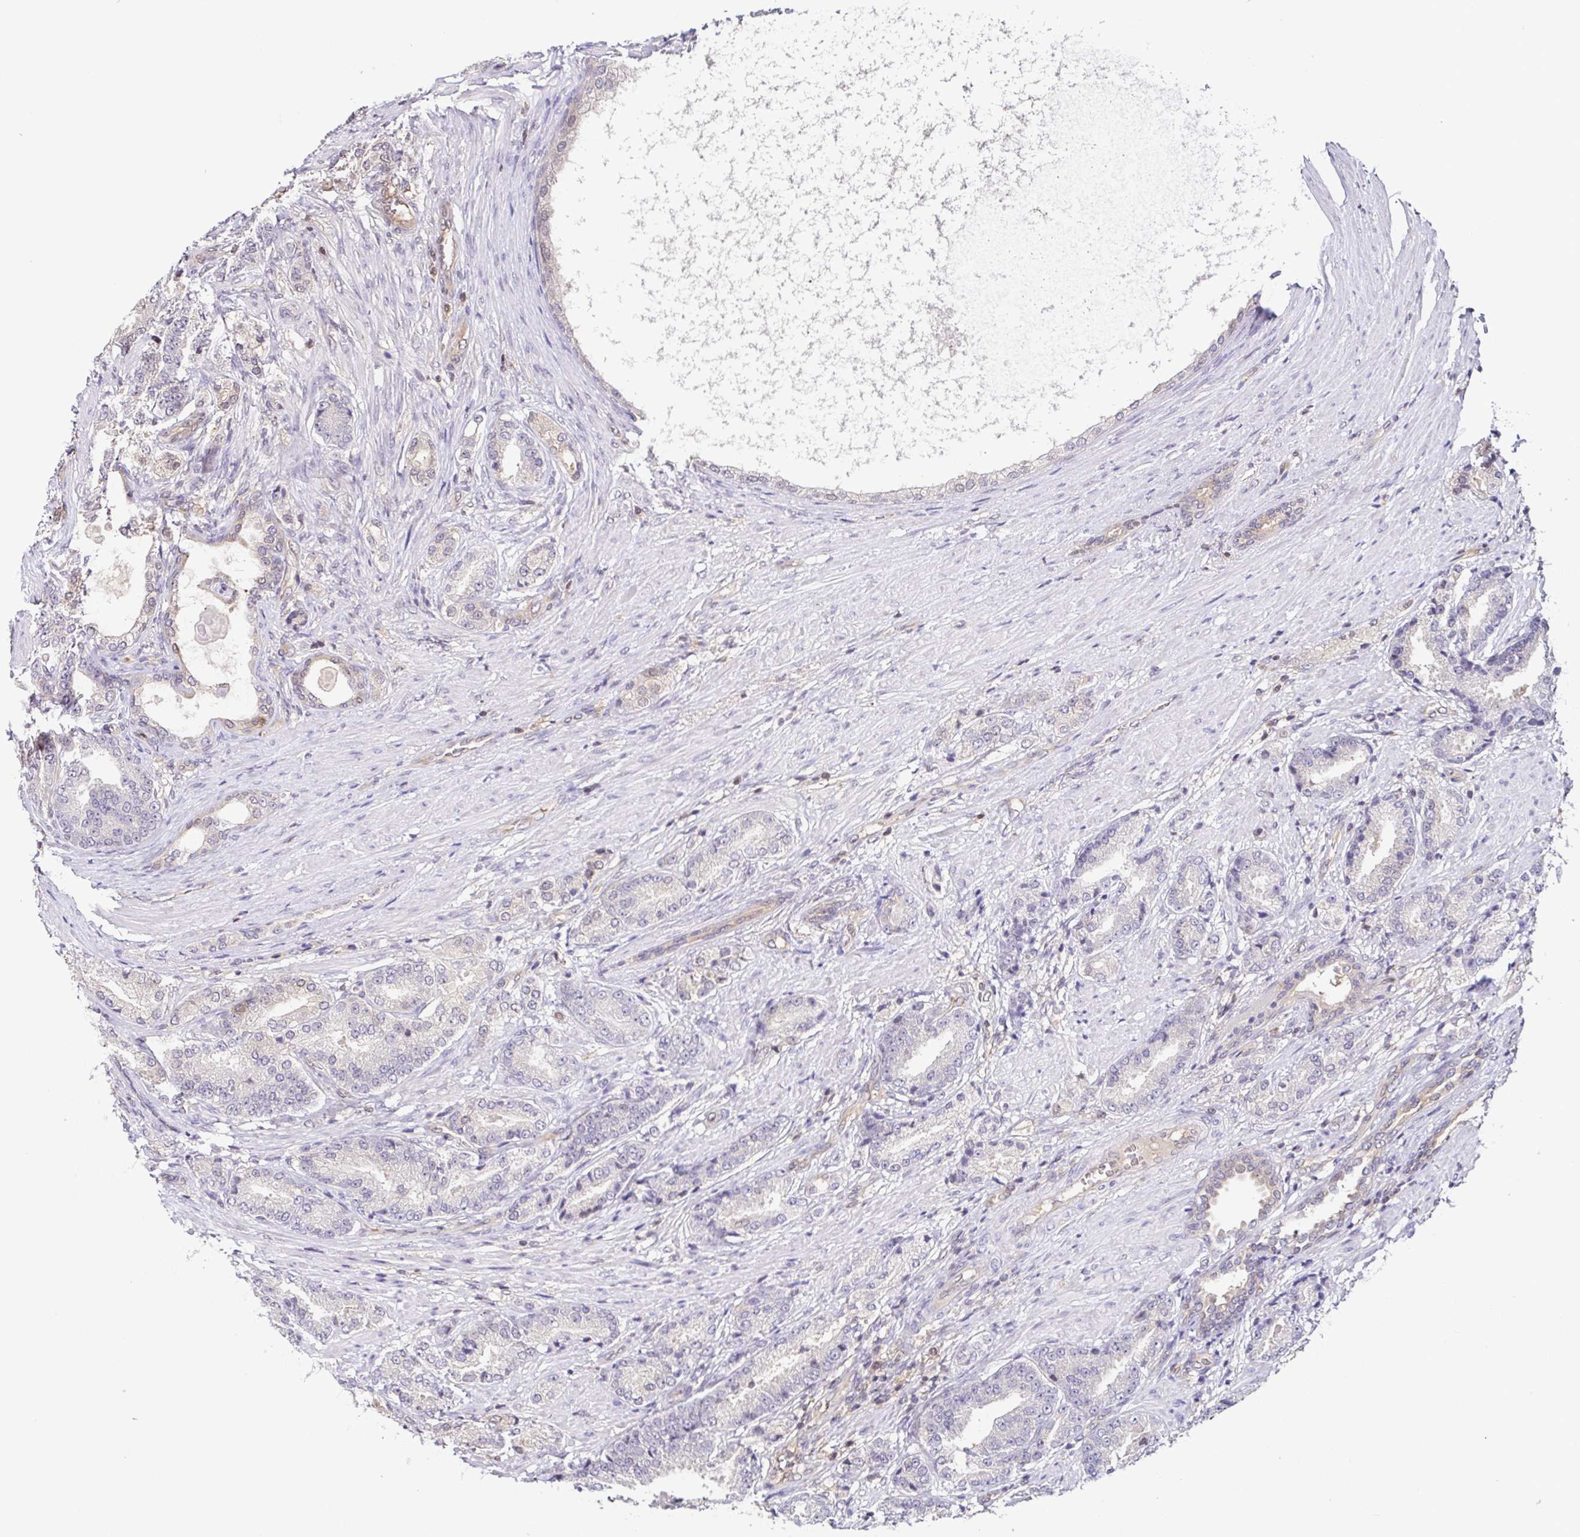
{"staining": {"intensity": "negative", "quantity": "none", "location": "none"}, "tissue": "prostate cancer", "cell_type": "Tumor cells", "image_type": "cancer", "snomed": [{"axis": "morphology", "description": "Adenocarcinoma, High grade"}, {"axis": "topography", "description": "Prostate and seminal vesicle, NOS"}], "caption": "This is an immunohistochemistry (IHC) histopathology image of prostate high-grade adenocarcinoma. There is no staining in tumor cells.", "gene": "PSMB9", "patient": {"sex": "male", "age": 61}}